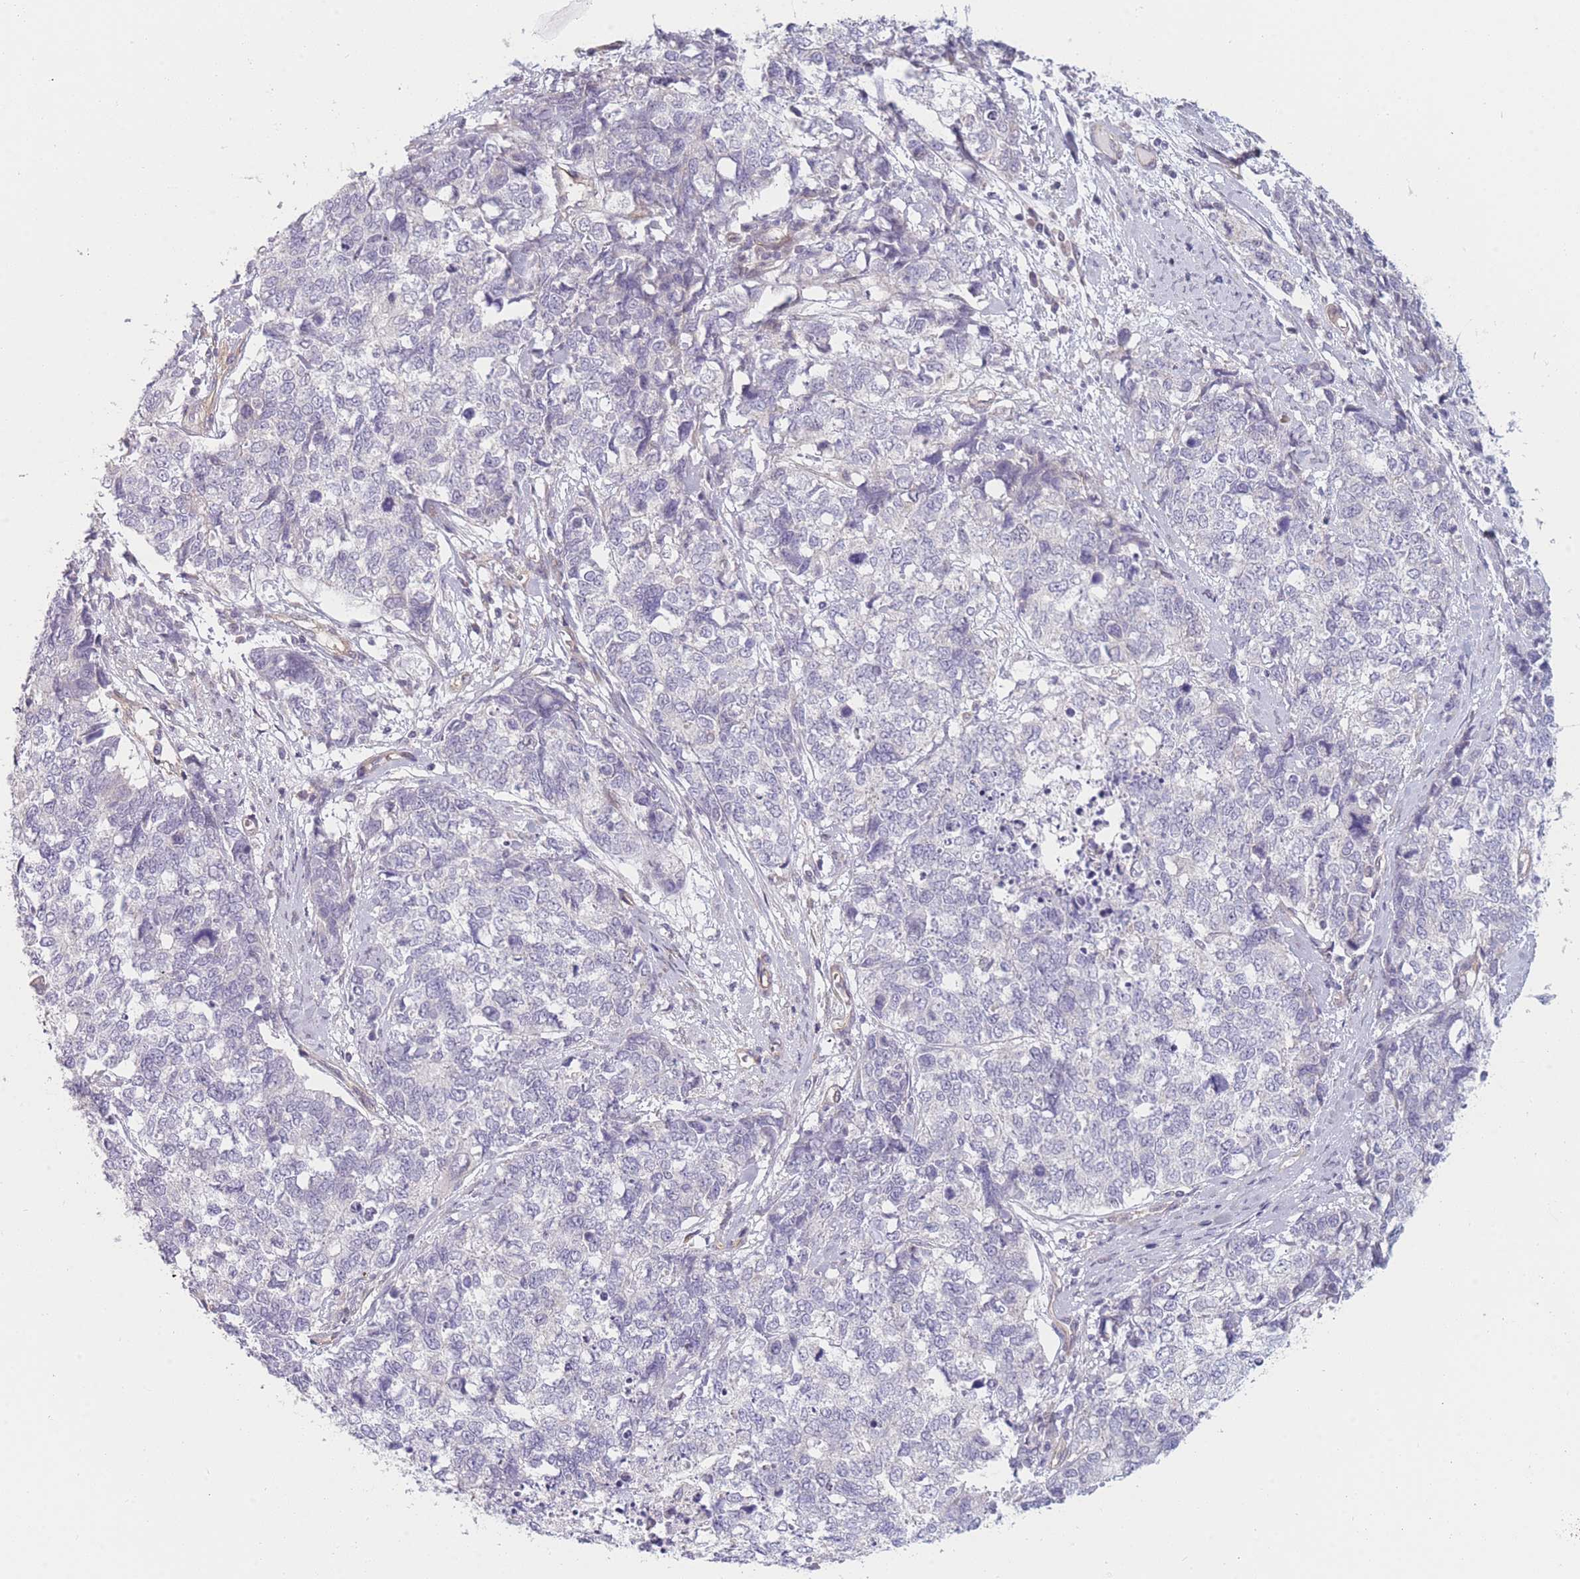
{"staining": {"intensity": "negative", "quantity": "none", "location": "none"}, "tissue": "cervical cancer", "cell_type": "Tumor cells", "image_type": "cancer", "snomed": [{"axis": "morphology", "description": "Squamous cell carcinoma, NOS"}, {"axis": "topography", "description": "Cervix"}], "caption": "Immunohistochemistry histopathology image of human cervical squamous cell carcinoma stained for a protein (brown), which shows no staining in tumor cells. (Immunohistochemistry, brightfield microscopy, high magnification).", "gene": "SLC7A6", "patient": {"sex": "female", "age": 63}}